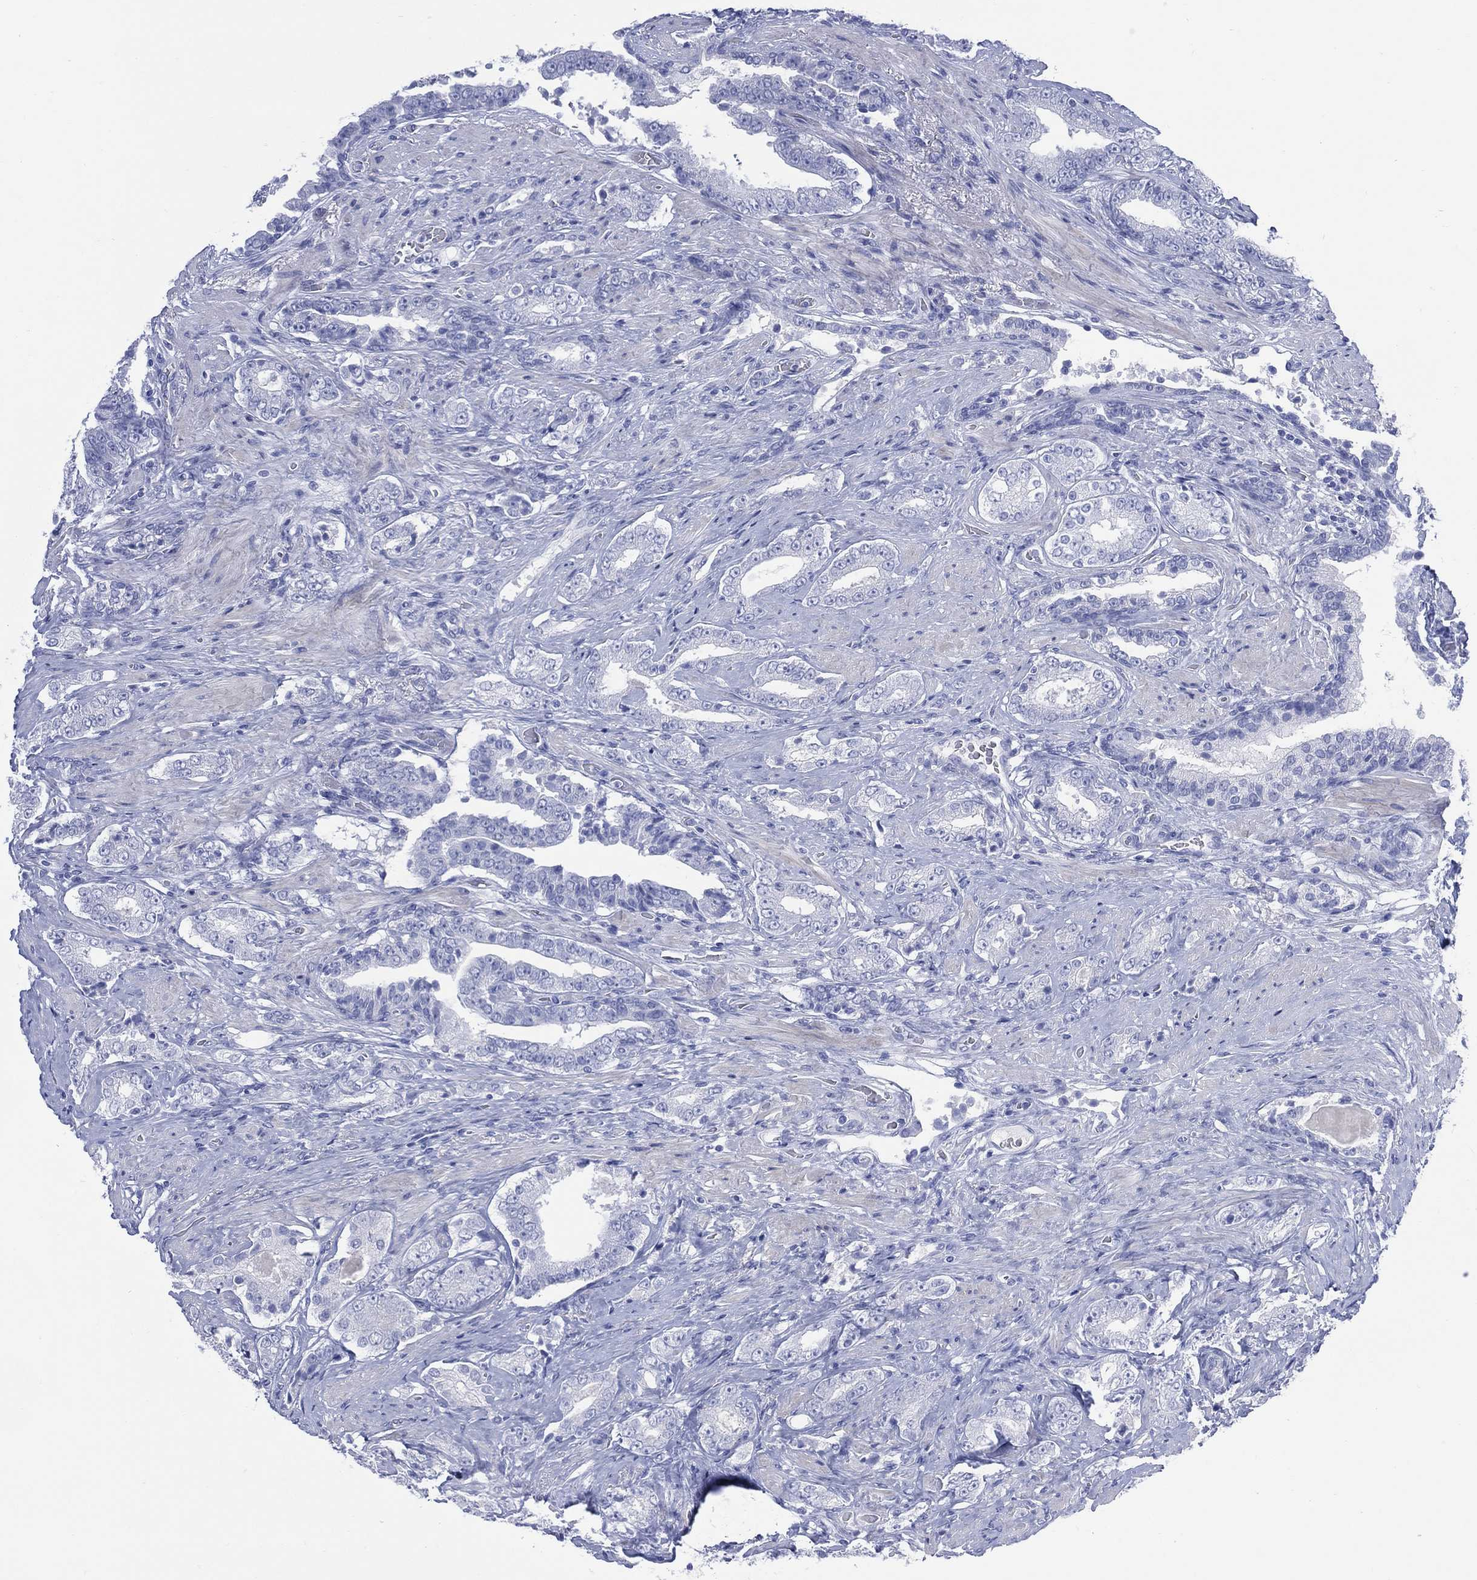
{"staining": {"intensity": "negative", "quantity": "none", "location": "none"}, "tissue": "prostate cancer", "cell_type": "Tumor cells", "image_type": "cancer", "snomed": [{"axis": "morphology", "description": "Adenocarcinoma, Low grade"}, {"axis": "topography", "description": "Prostate and seminal vesicle, NOS"}], "caption": "Immunohistochemistry (IHC) of human prostate cancer (low-grade adenocarcinoma) demonstrates no expression in tumor cells. (DAB (3,3'-diaminobenzidine) immunohistochemistry (IHC) visualized using brightfield microscopy, high magnification).", "gene": "LRRD1", "patient": {"sex": "male", "age": 61}}